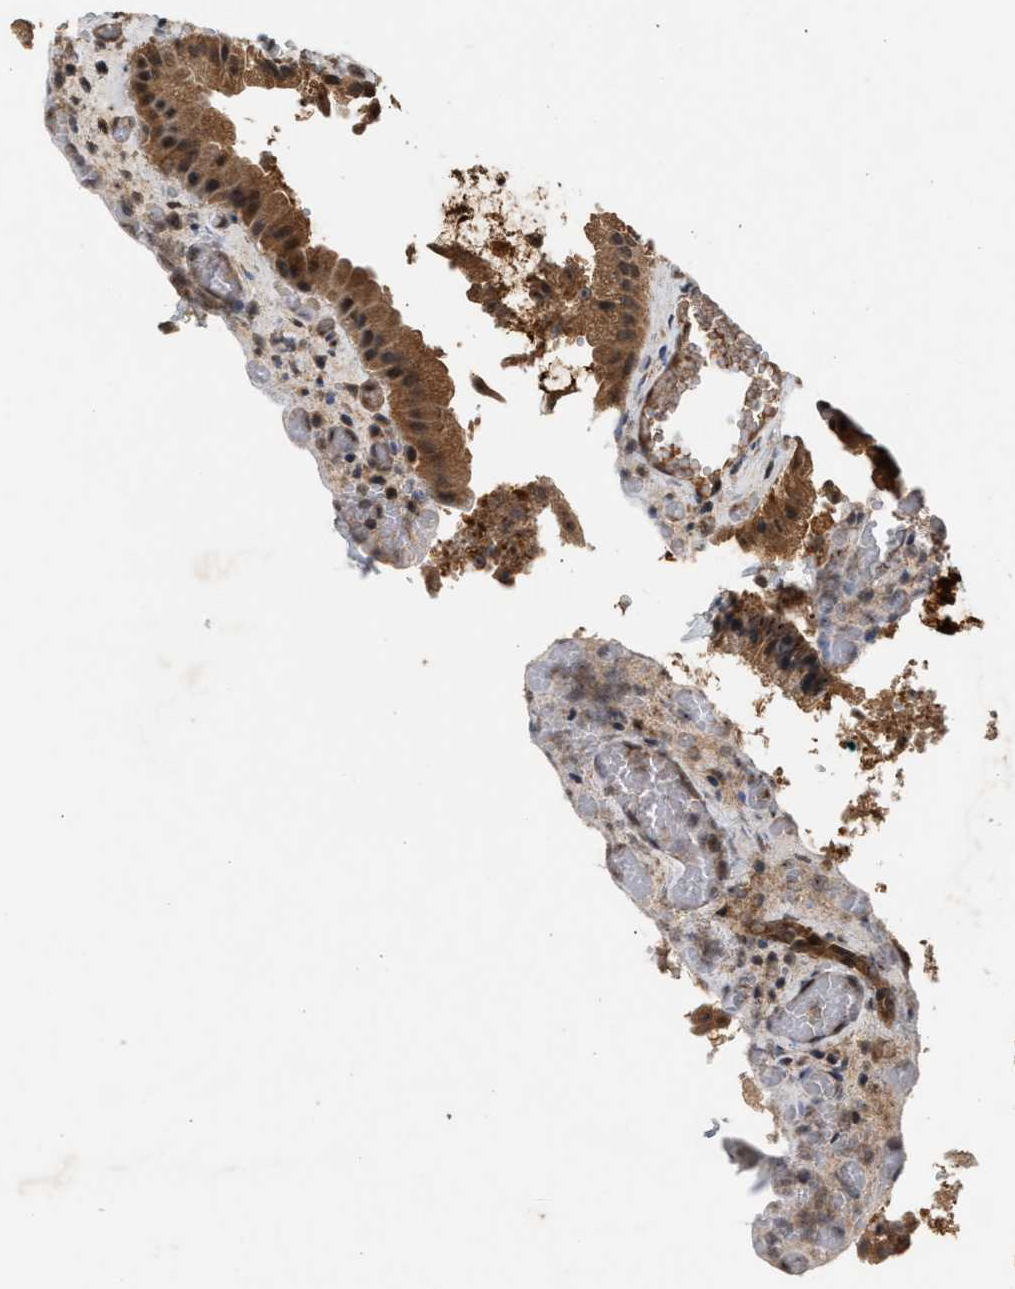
{"staining": {"intensity": "moderate", "quantity": ">75%", "location": "cytoplasmic/membranous,nuclear"}, "tissue": "gallbladder", "cell_type": "Glandular cells", "image_type": "normal", "snomed": [{"axis": "morphology", "description": "Normal tissue, NOS"}, {"axis": "topography", "description": "Gallbladder"}], "caption": "This photomicrograph displays immunohistochemistry (IHC) staining of unremarkable human gallbladder, with medium moderate cytoplasmic/membranous,nuclear expression in approximately >75% of glandular cells.", "gene": "RUSC2", "patient": {"sex": "male", "age": 49}}